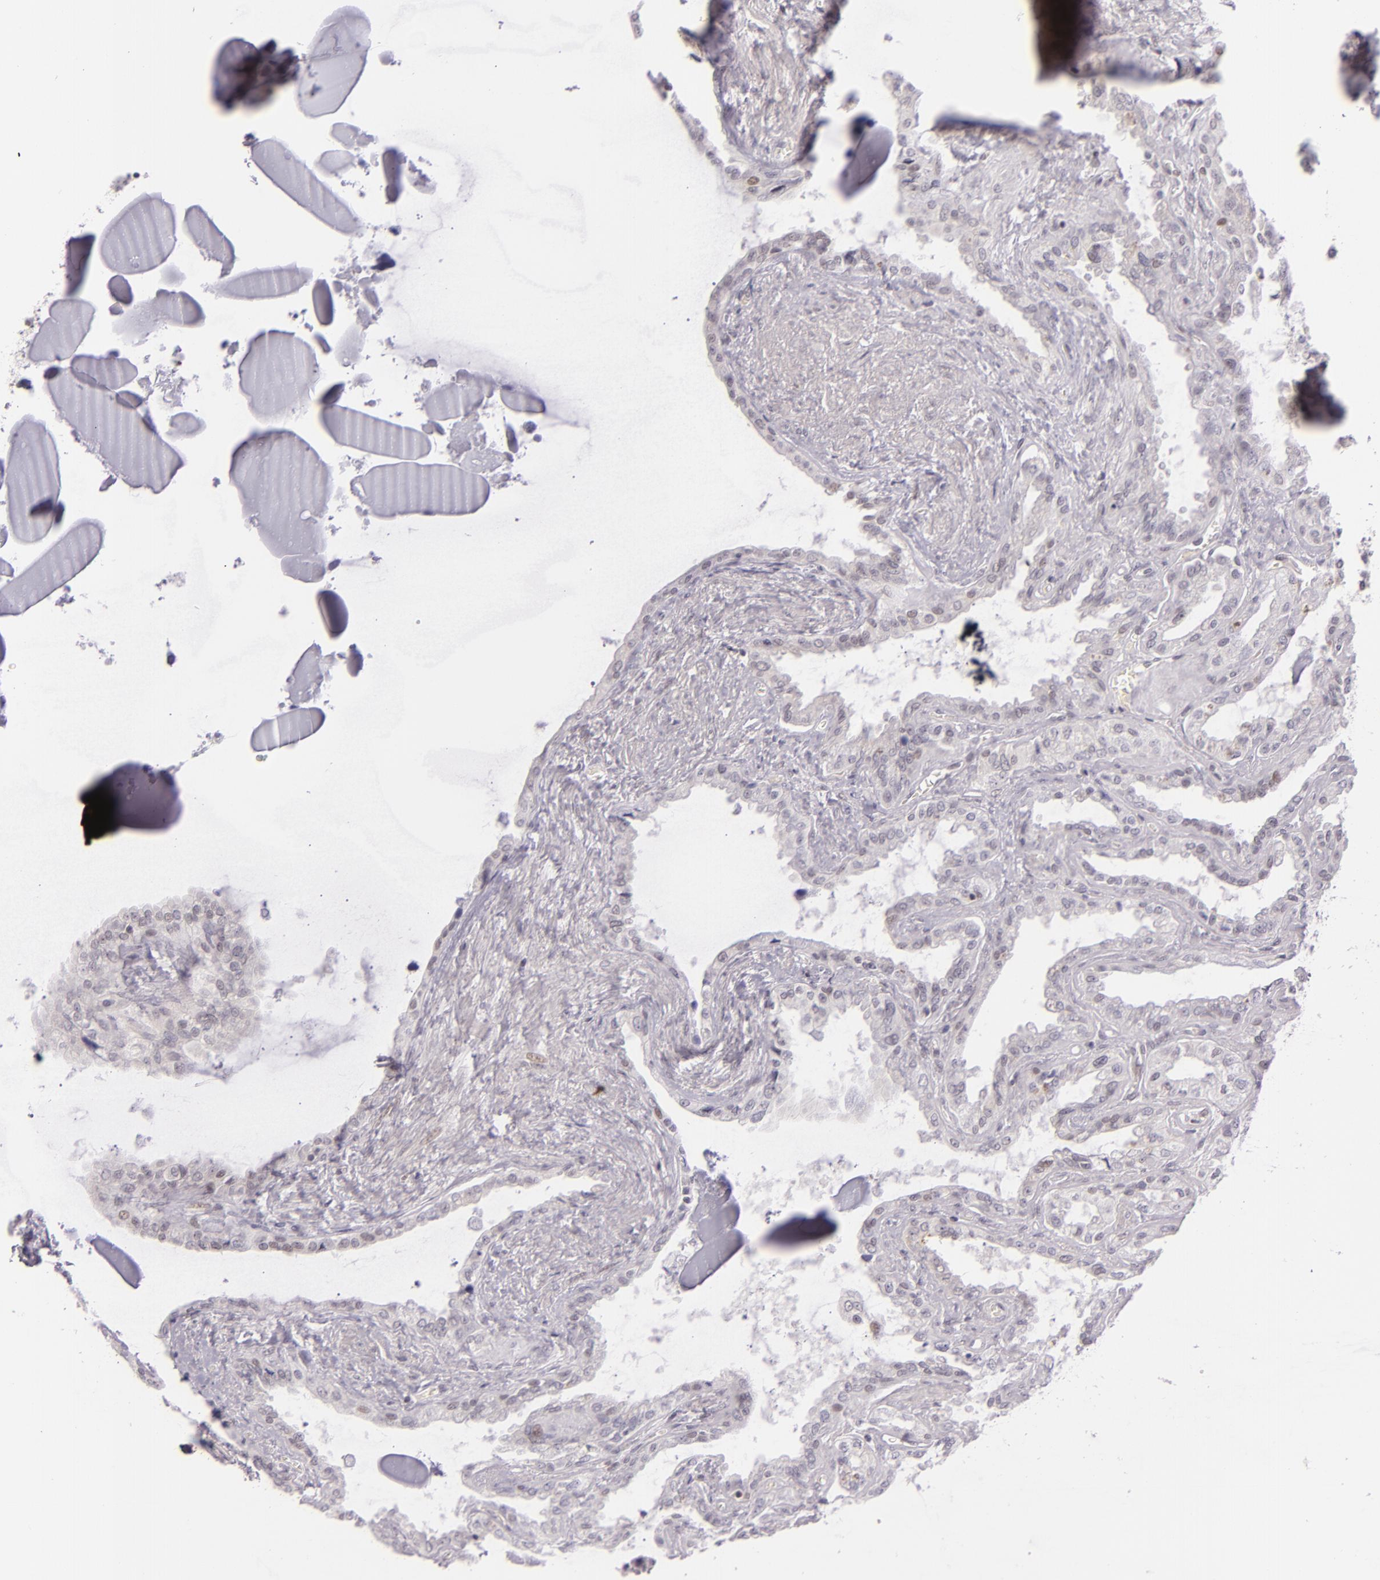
{"staining": {"intensity": "negative", "quantity": "none", "location": "none"}, "tissue": "seminal vesicle", "cell_type": "Glandular cells", "image_type": "normal", "snomed": [{"axis": "morphology", "description": "Normal tissue, NOS"}, {"axis": "morphology", "description": "Inflammation, NOS"}, {"axis": "topography", "description": "Urinary bladder"}, {"axis": "topography", "description": "Prostate"}, {"axis": "topography", "description": "Seminal veicle"}], "caption": "An IHC image of normal seminal vesicle is shown. There is no staining in glandular cells of seminal vesicle.", "gene": "BCL3", "patient": {"sex": "male", "age": 82}}